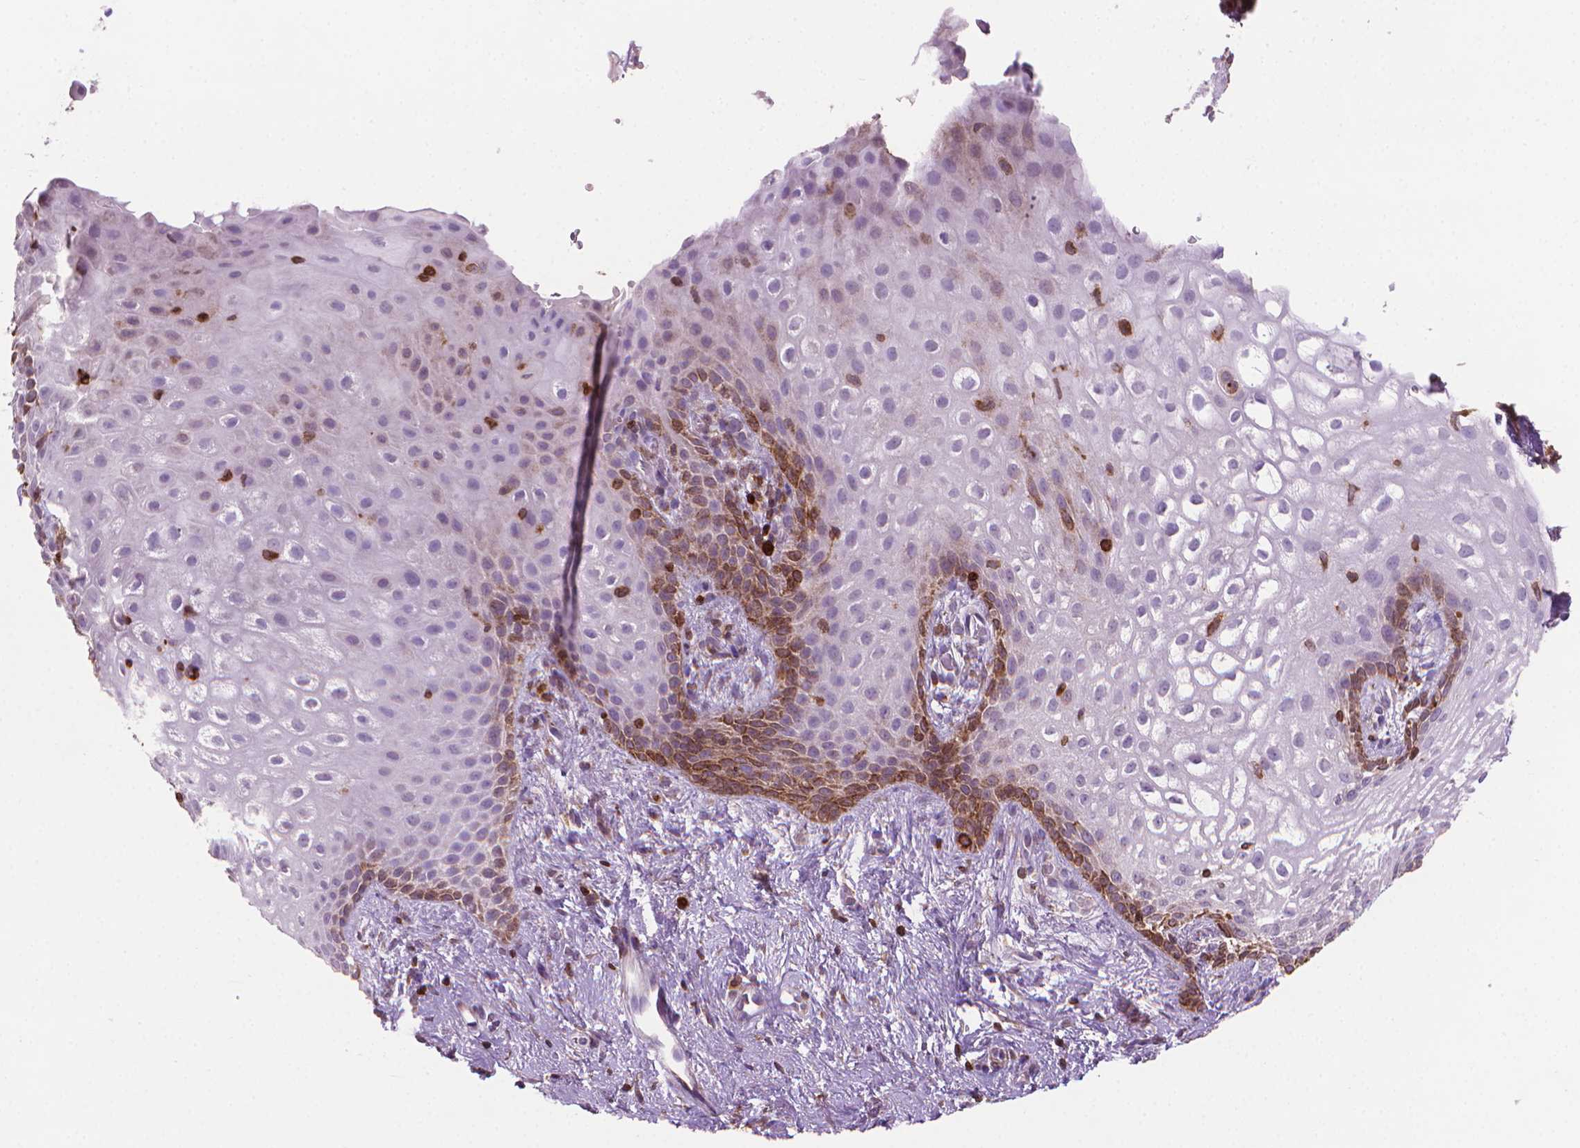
{"staining": {"intensity": "strong", "quantity": "<25%", "location": "cytoplasmic/membranous"}, "tissue": "skin", "cell_type": "Epidermal cells", "image_type": "normal", "snomed": [{"axis": "morphology", "description": "Normal tissue, NOS"}, {"axis": "topography", "description": "Anal"}], "caption": "Protein staining of normal skin shows strong cytoplasmic/membranous expression in about <25% of epidermal cells. (Brightfield microscopy of DAB IHC at high magnification).", "gene": "BCL2", "patient": {"sex": "female", "age": 46}}